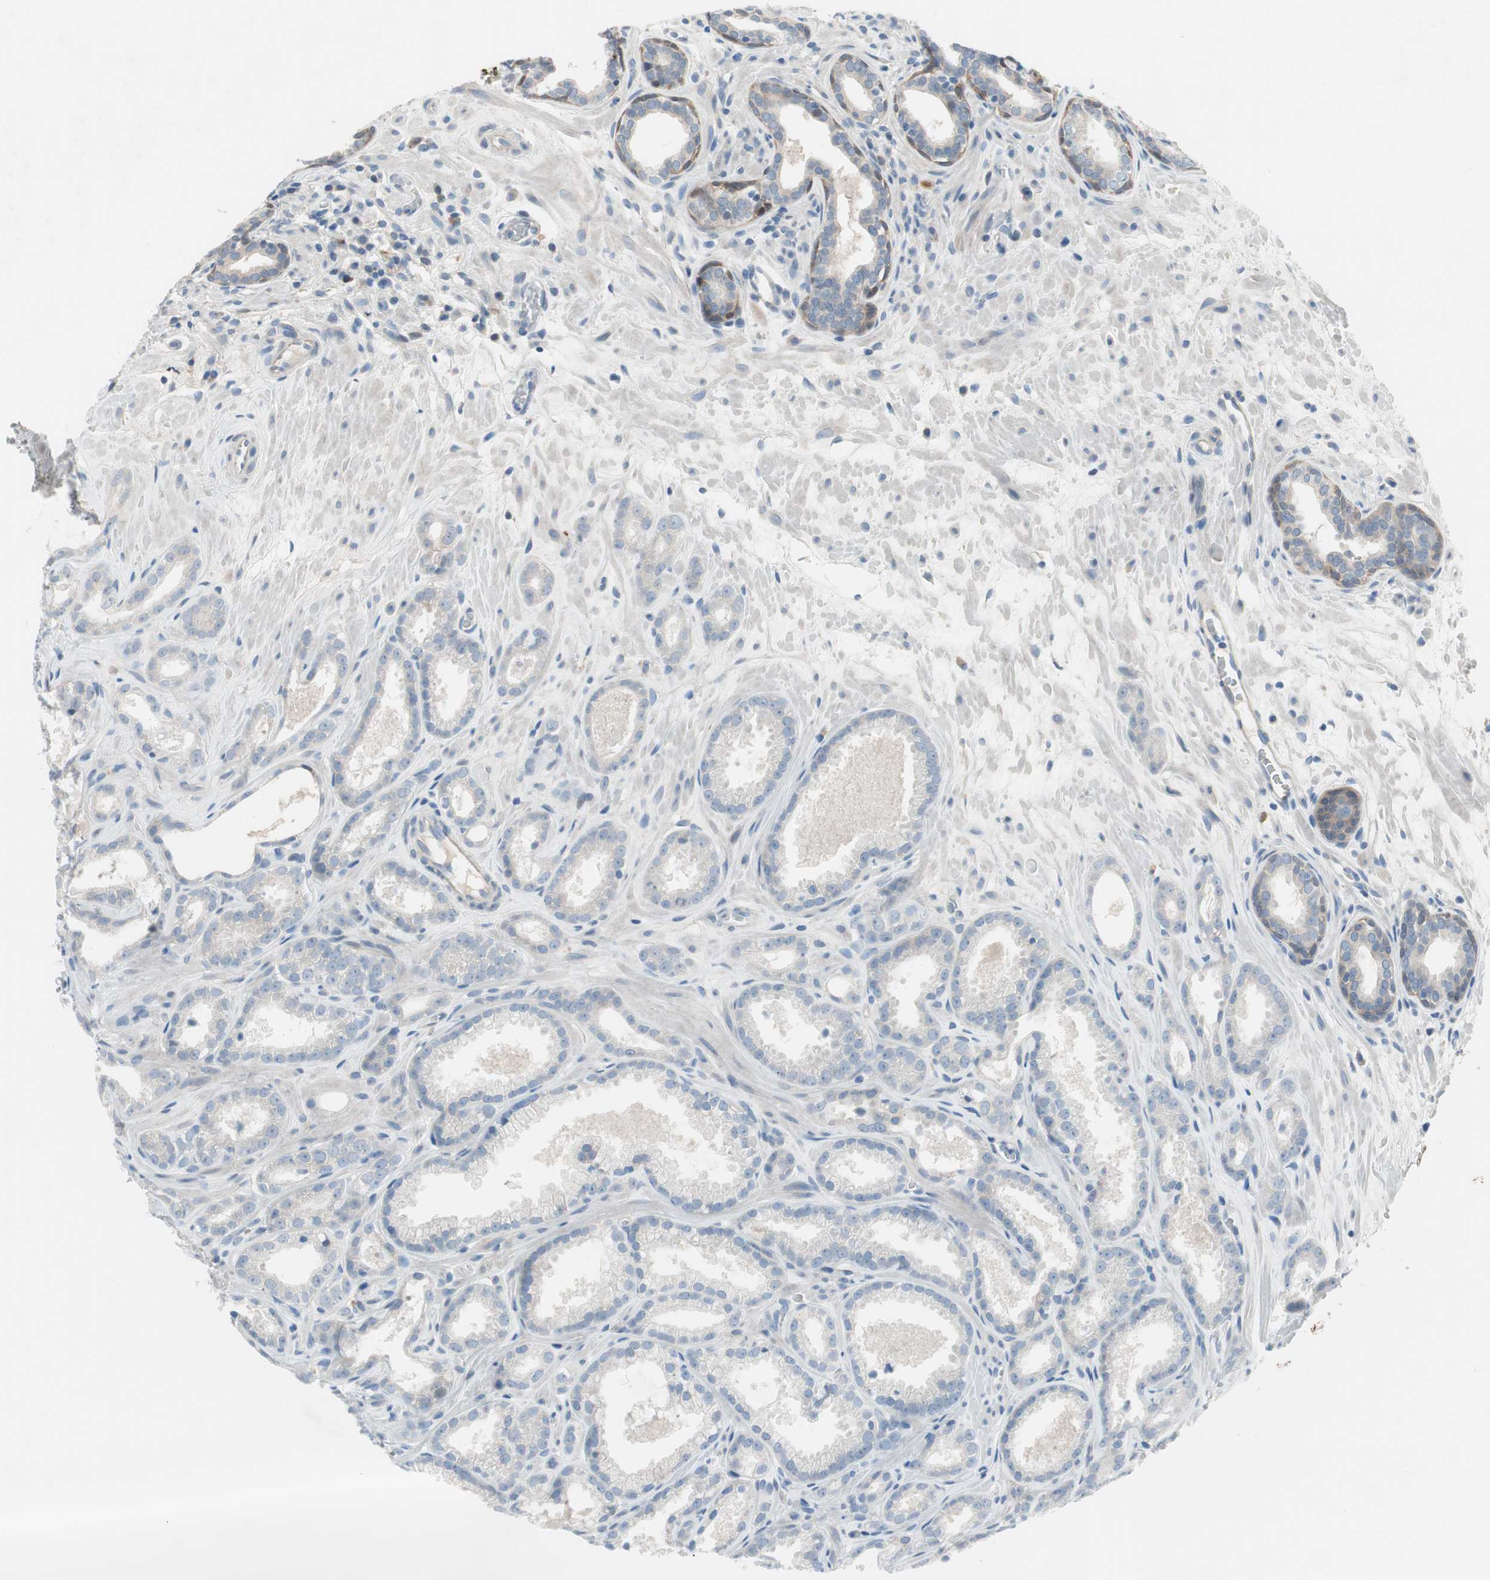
{"staining": {"intensity": "negative", "quantity": "none", "location": "none"}, "tissue": "prostate cancer", "cell_type": "Tumor cells", "image_type": "cancer", "snomed": [{"axis": "morphology", "description": "Adenocarcinoma, Low grade"}, {"axis": "topography", "description": "Prostate"}], "caption": "Immunohistochemistry (IHC) histopathology image of neoplastic tissue: human prostate cancer (low-grade adenocarcinoma) stained with DAB shows no significant protein staining in tumor cells.", "gene": "PRRG4", "patient": {"sex": "male", "age": 57}}